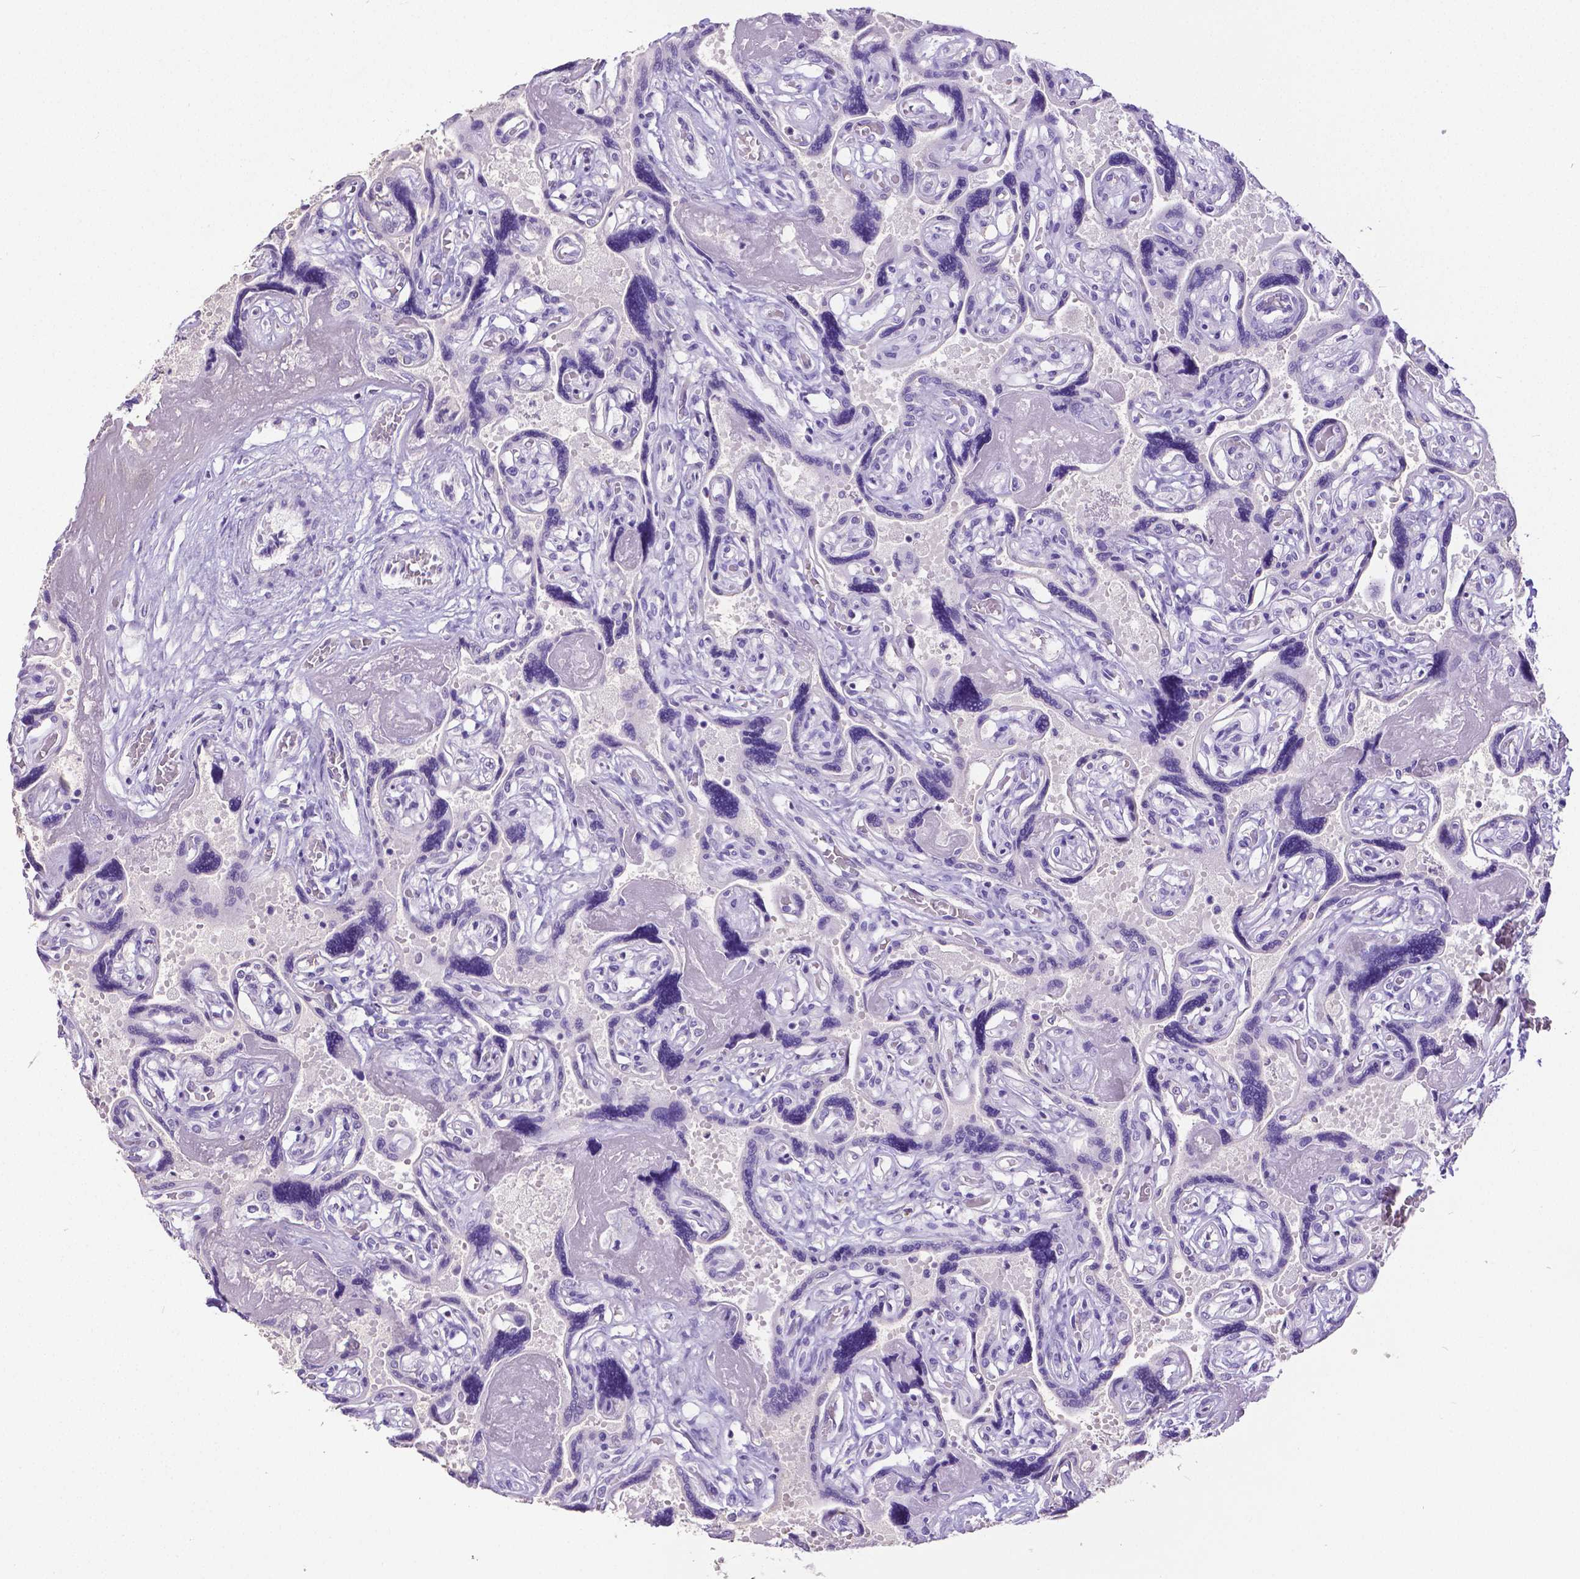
{"staining": {"intensity": "negative", "quantity": "none", "location": "none"}, "tissue": "placenta", "cell_type": "Decidual cells", "image_type": "normal", "snomed": [{"axis": "morphology", "description": "Normal tissue, NOS"}, {"axis": "topography", "description": "Placenta"}], "caption": "Protein analysis of benign placenta exhibits no significant staining in decidual cells. (Immunohistochemistry, brightfield microscopy, high magnification).", "gene": "SATB2", "patient": {"sex": "female", "age": 32}}